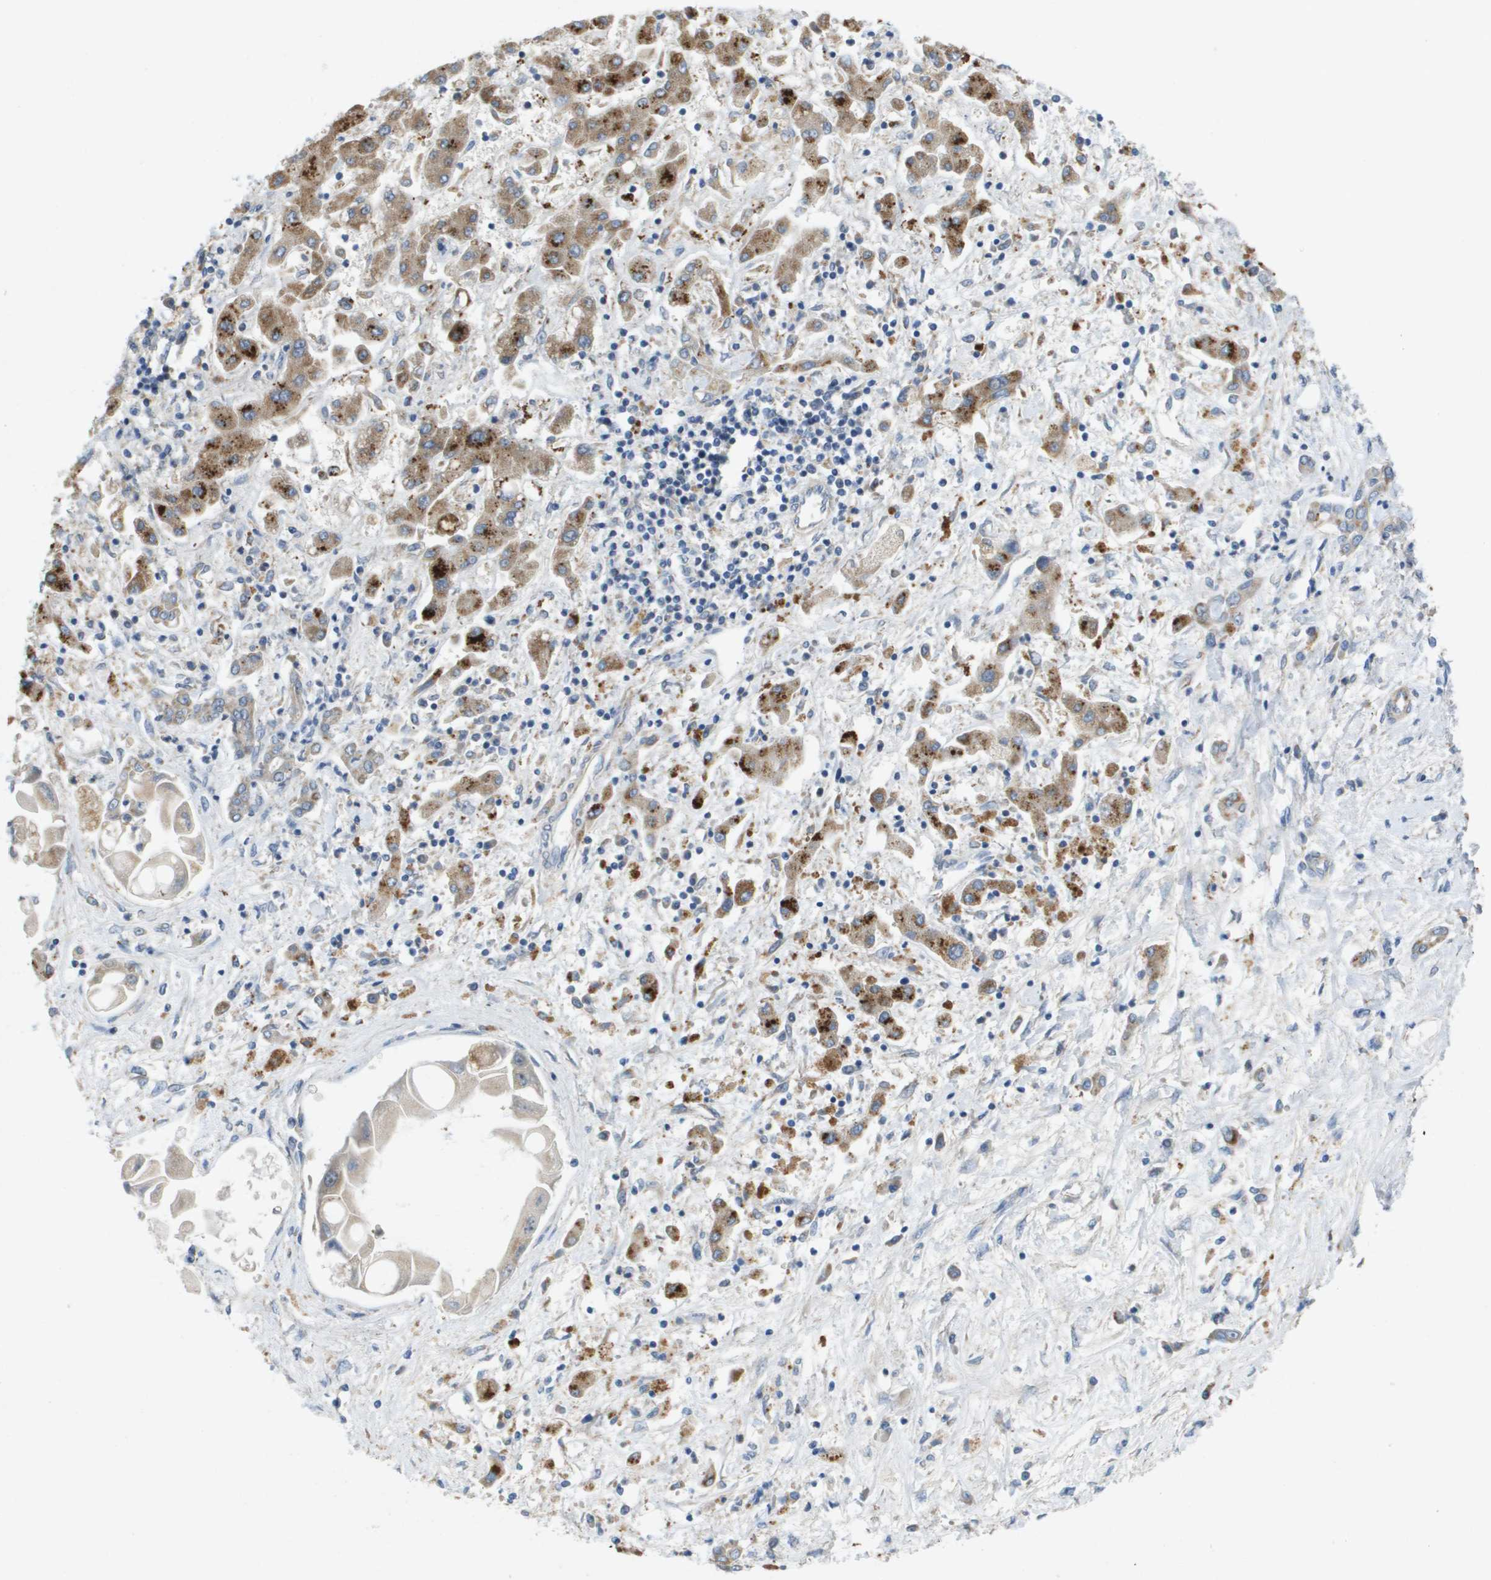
{"staining": {"intensity": "moderate", "quantity": ">75%", "location": "cytoplasmic/membranous"}, "tissue": "liver cancer", "cell_type": "Tumor cells", "image_type": "cancer", "snomed": [{"axis": "morphology", "description": "Cholangiocarcinoma"}, {"axis": "topography", "description": "Liver"}], "caption": "Cholangiocarcinoma (liver) was stained to show a protein in brown. There is medium levels of moderate cytoplasmic/membranous staining in approximately >75% of tumor cells. Nuclei are stained in blue.", "gene": "B3GNT5", "patient": {"sex": "male", "age": 50}}